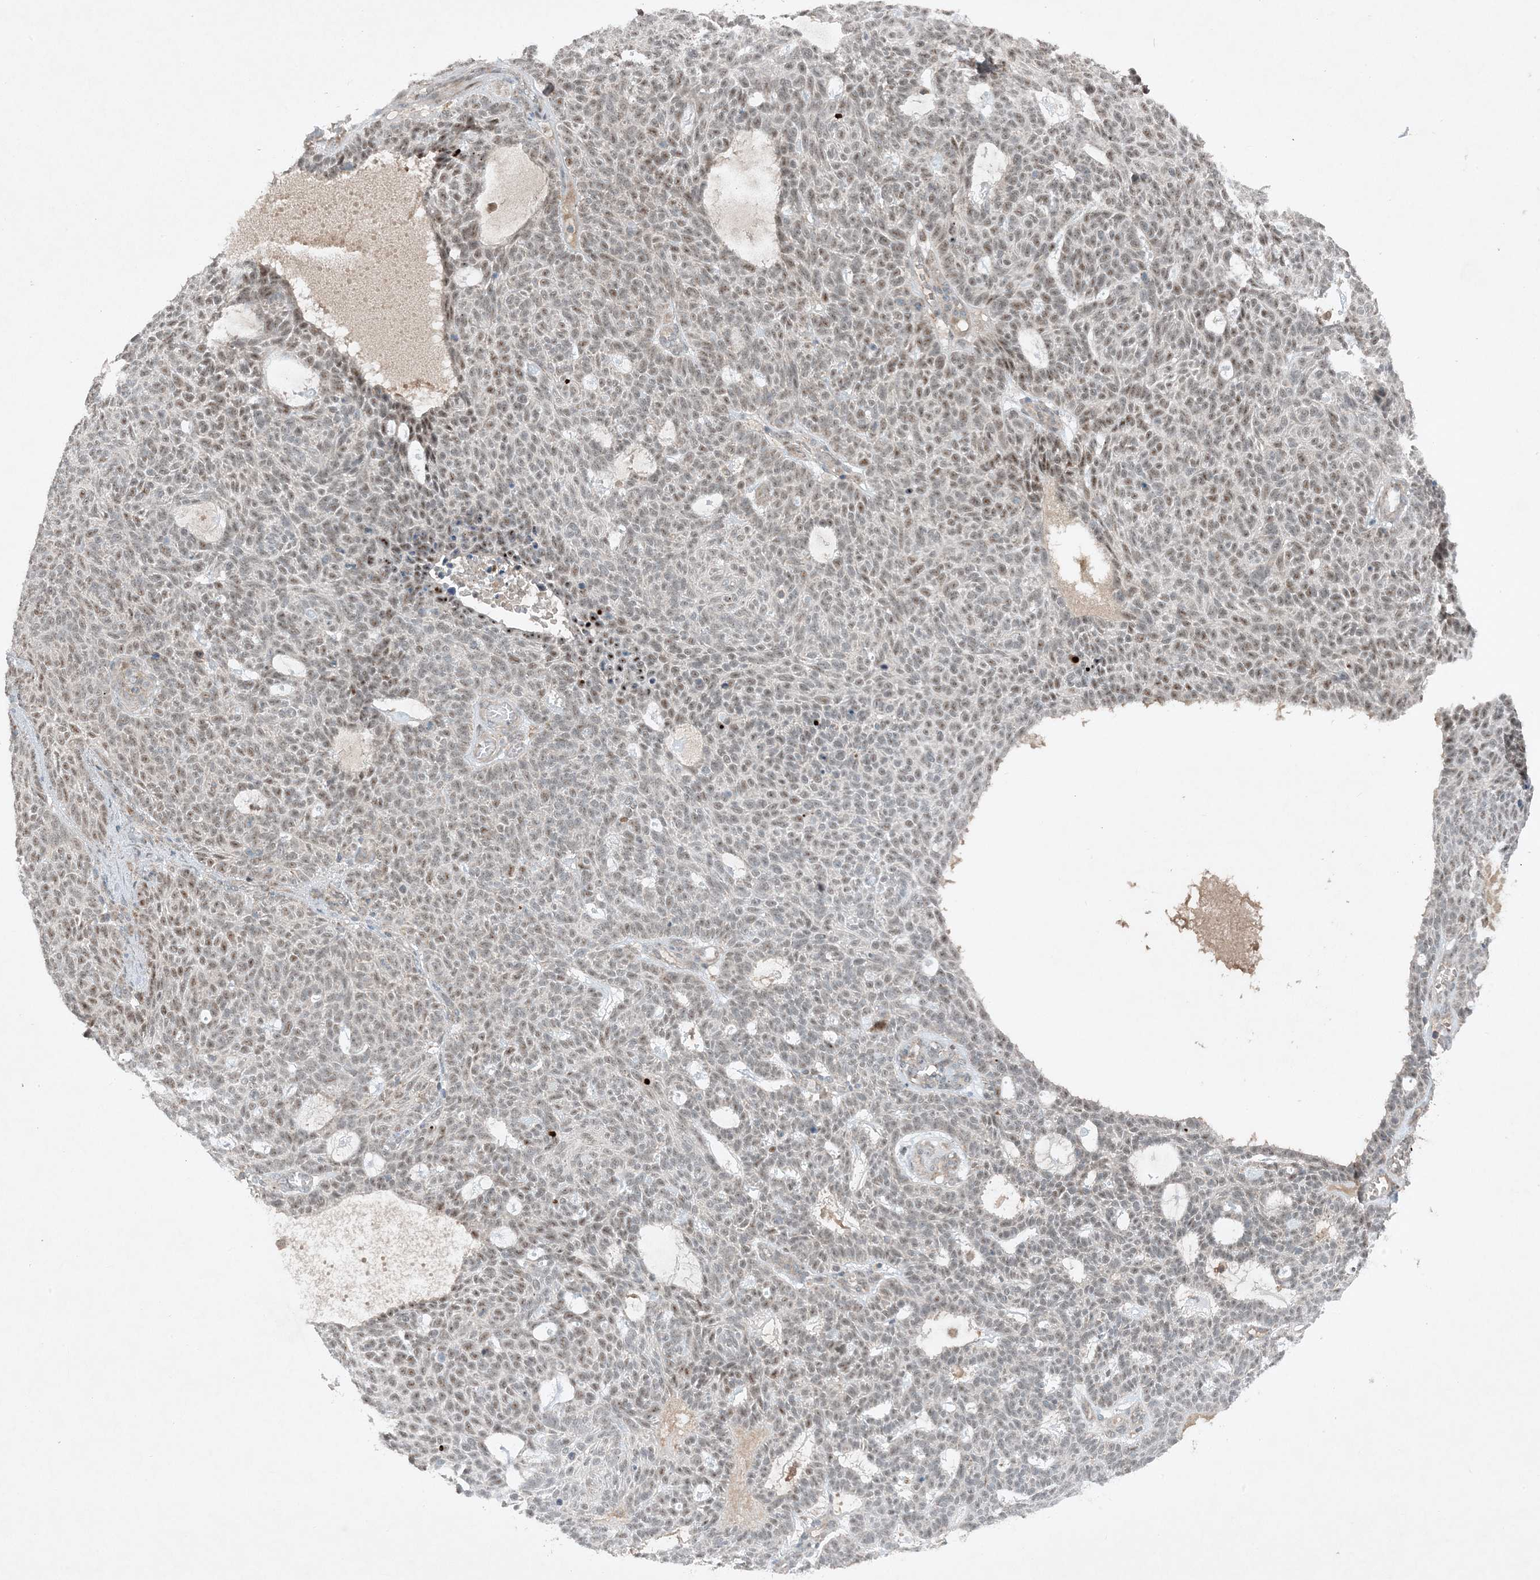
{"staining": {"intensity": "weak", "quantity": ">75%", "location": "nuclear"}, "tissue": "skin cancer", "cell_type": "Tumor cells", "image_type": "cancer", "snomed": [{"axis": "morphology", "description": "Squamous cell carcinoma, NOS"}, {"axis": "topography", "description": "Skin"}], "caption": "IHC of skin squamous cell carcinoma demonstrates low levels of weak nuclear positivity in about >75% of tumor cells.", "gene": "MITD1", "patient": {"sex": "female", "age": 90}}